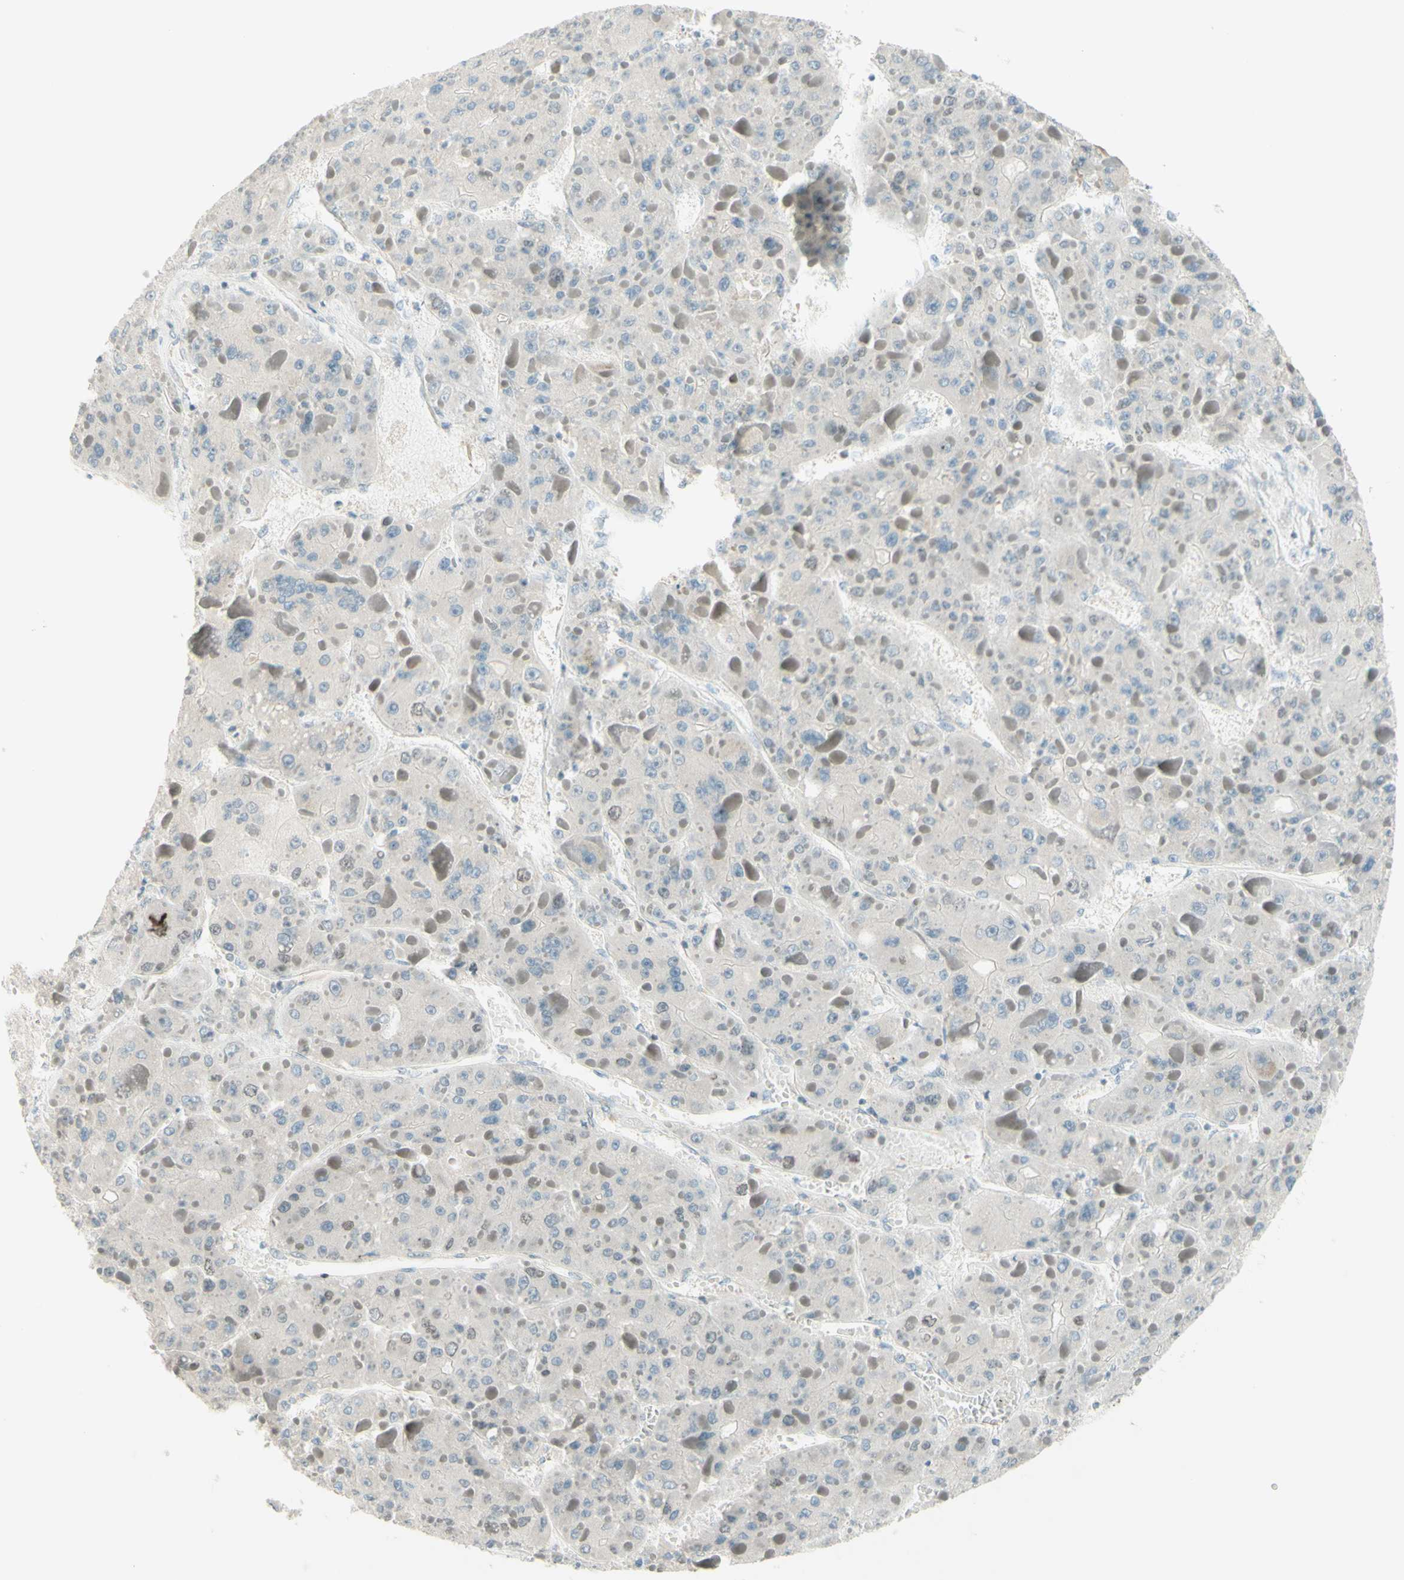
{"staining": {"intensity": "negative", "quantity": "none", "location": "none"}, "tissue": "liver cancer", "cell_type": "Tumor cells", "image_type": "cancer", "snomed": [{"axis": "morphology", "description": "Carcinoma, Hepatocellular, NOS"}, {"axis": "topography", "description": "Liver"}], "caption": "There is no significant positivity in tumor cells of liver cancer (hepatocellular carcinoma).", "gene": "JPH1", "patient": {"sex": "female", "age": 73}}